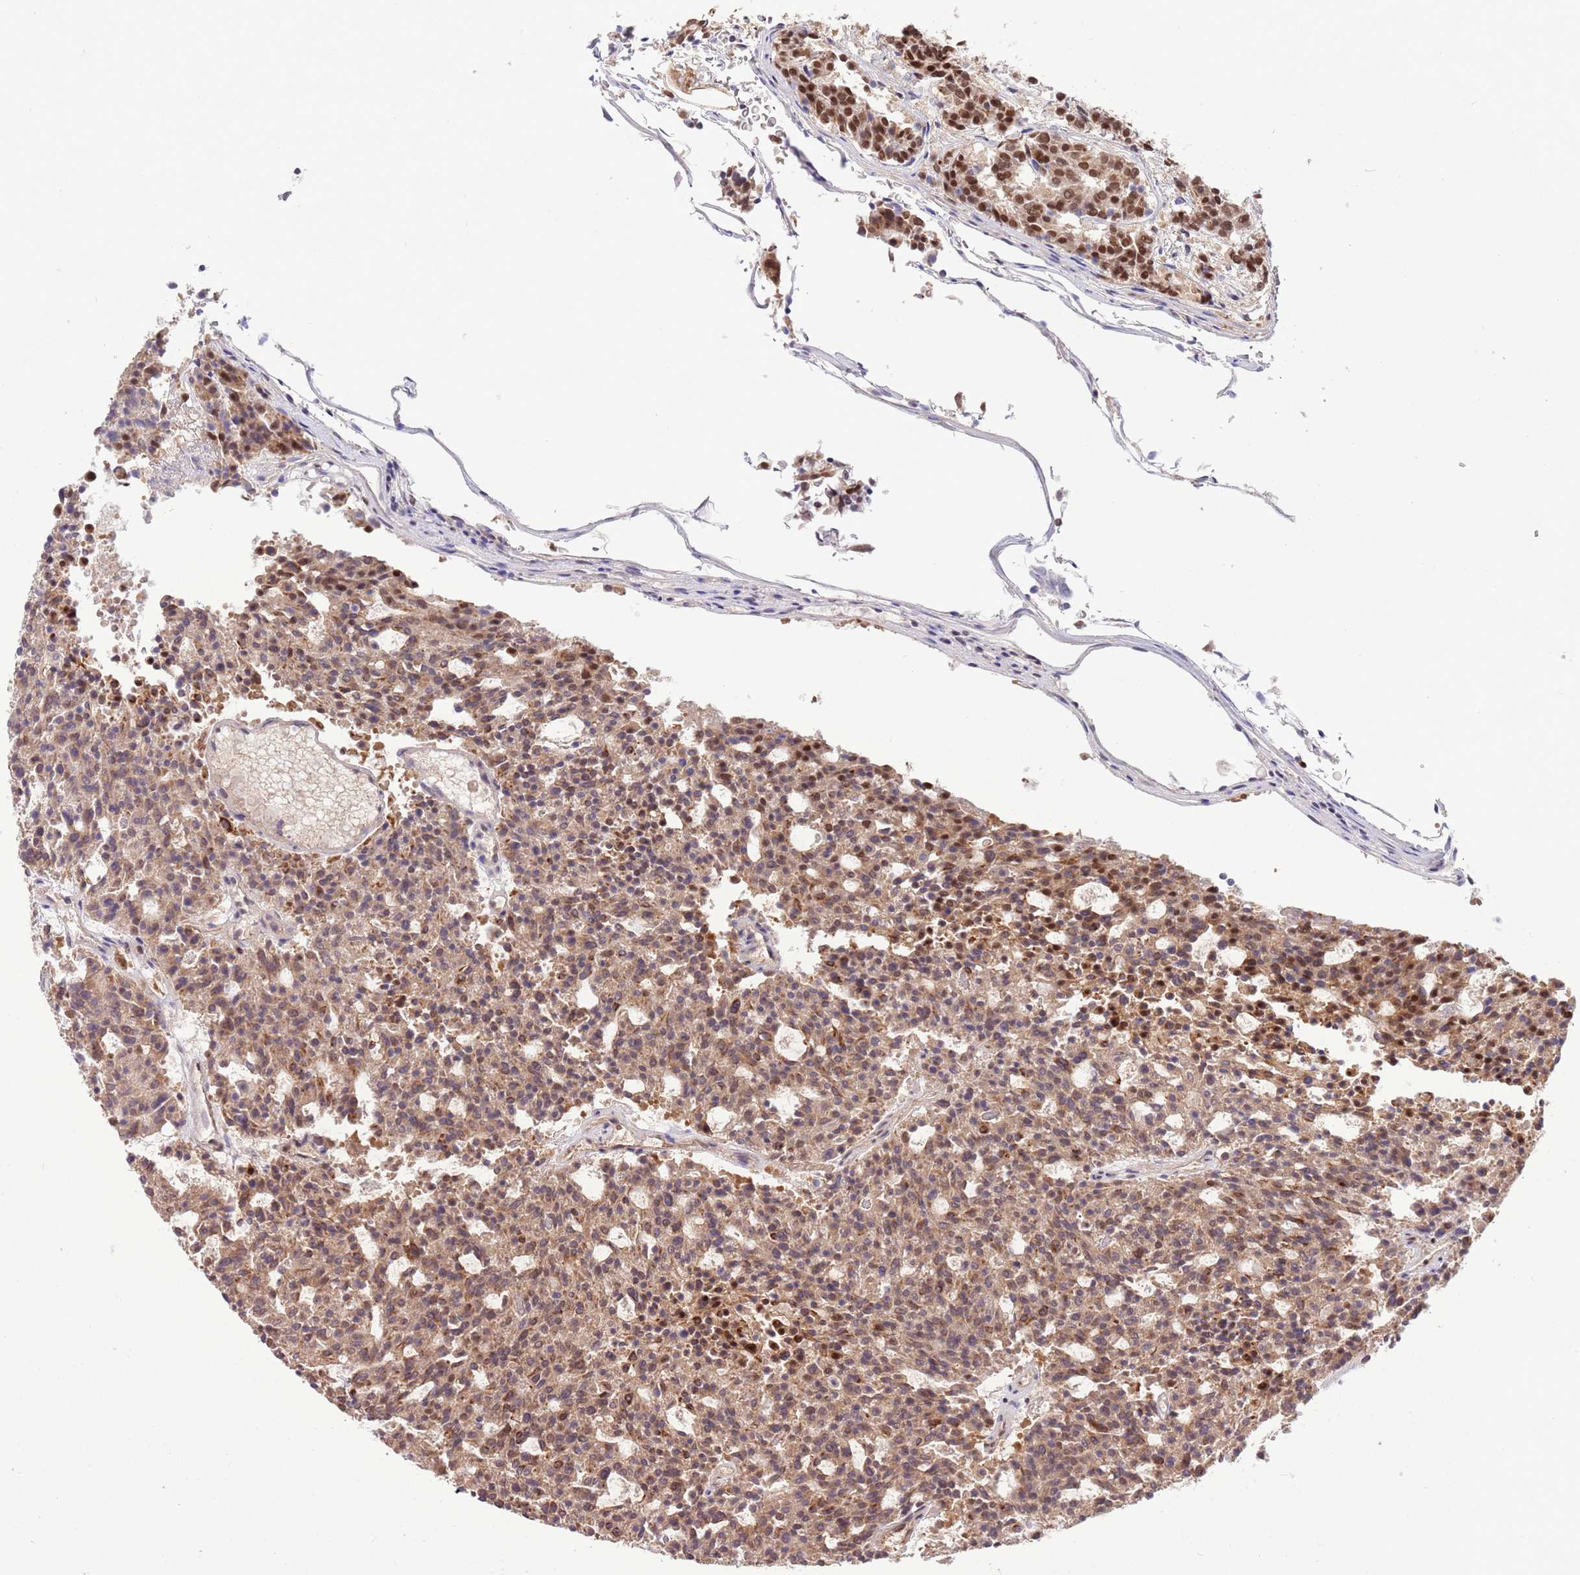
{"staining": {"intensity": "moderate", "quantity": ">75%", "location": "cytoplasmic/membranous,nuclear"}, "tissue": "carcinoid", "cell_type": "Tumor cells", "image_type": "cancer", "snomed": [{"axis": "morphology", "description": "Carcinoid, malignant, NOS"}, {"axis": "topography", "description": "Pancreas"}], "caption": "There is medium levels of moderate cytoplasmic/membranous and nuclear staining in tumor cells of carcinoid, as demonstrated by immunohistochemical staining (brown color).", "gene": "TRIM32", "patient": {"sex": "female", "age": 54}}